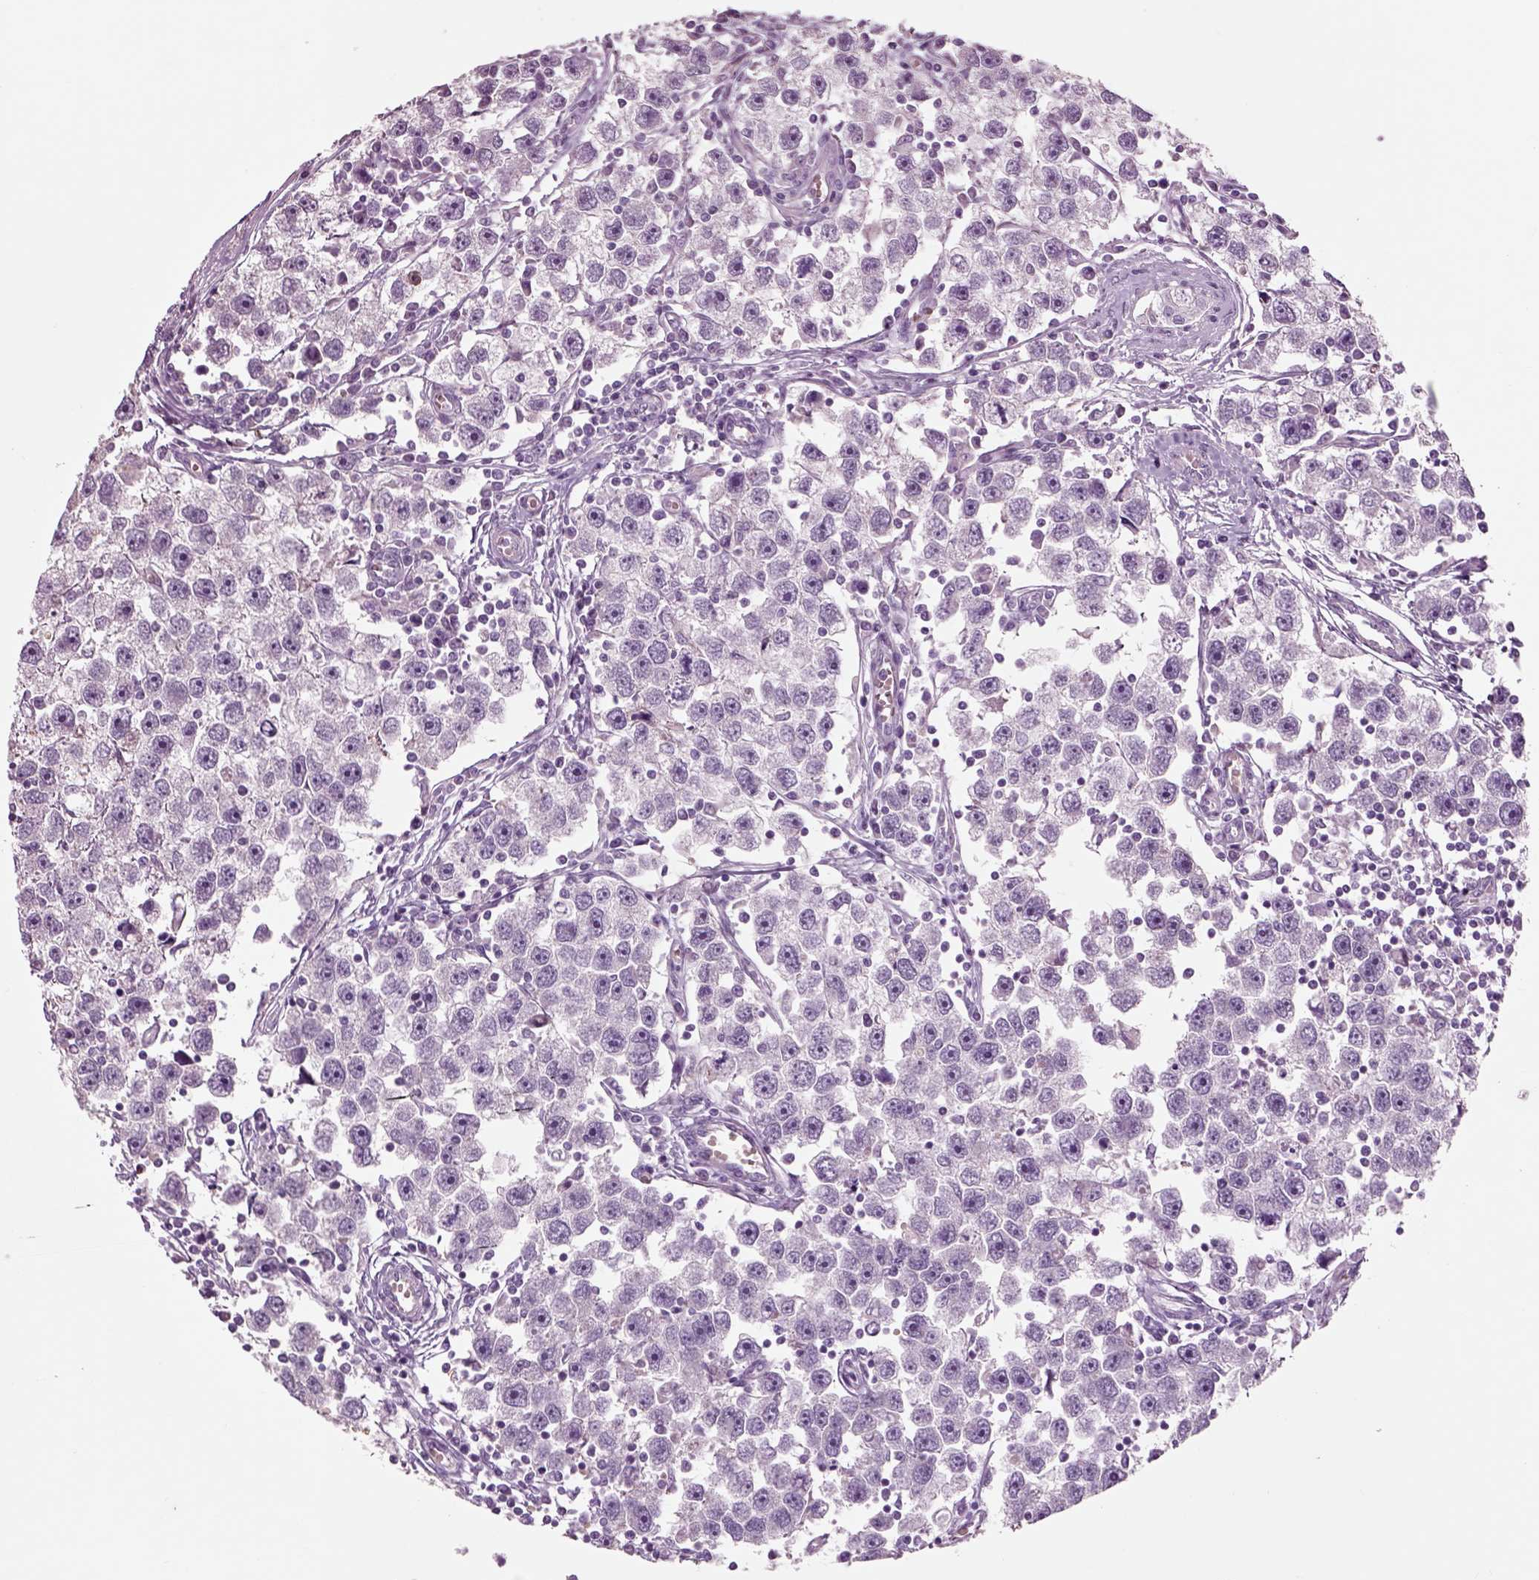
{"staining": {"intensity": "negative", "quantity": "none", "location": "none"}, "tissue": "testis cancer", "cell_type": "Tumor cells", "image_type": "cancer", "snomed": [{"axis": "morphology", "description": "Seminoma, NOS"}, {"axis": "topography", "description": "Testis"}], "caption": "Protein analysis of testis cancer shows no significant staining in tumor cells.", "gene": "CHGB", "patient": {"sex": "male", "age": 30}}